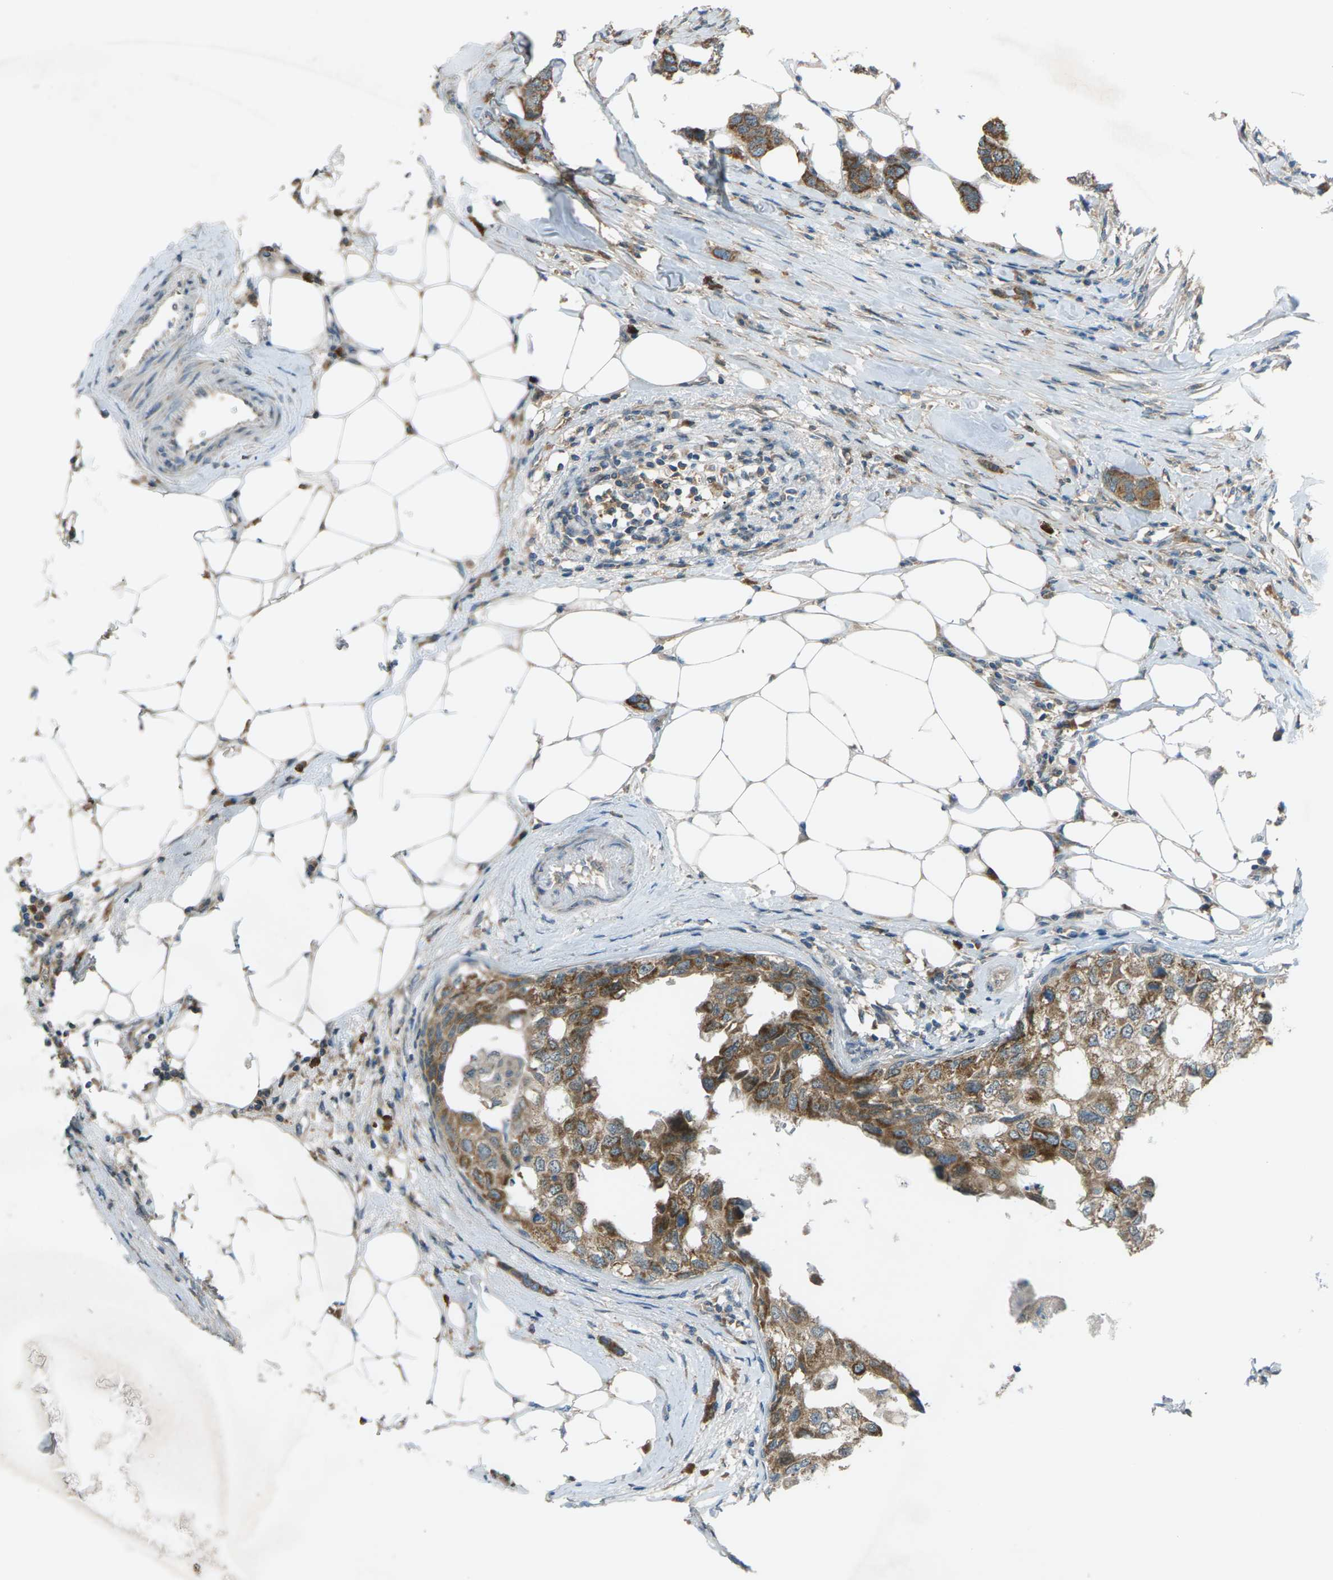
{"staining": {"intensity": "moderate", "quantity": ">75%", "location": "cytoplasmic/membranous"}, "tissue": "breast cancer", "cell_type": "Tumor cells", "image_type": "cancer", "snomed": [{"axis": "morphology", "description": "Duct carcinoma"}, {"axis": "topography", "description": "Breast"}], "caption": "Immunohistochemistry (IHC) histopathology image of human infiltrating ductal carcinoma (breast) stained for a protein (brown), which displays medium levels of moderate cytoplasmic/membranous positivity in about >75% of tumor cells.", "gene": "DYRK1A", "patient": {"sex": "female", "age": 50}}